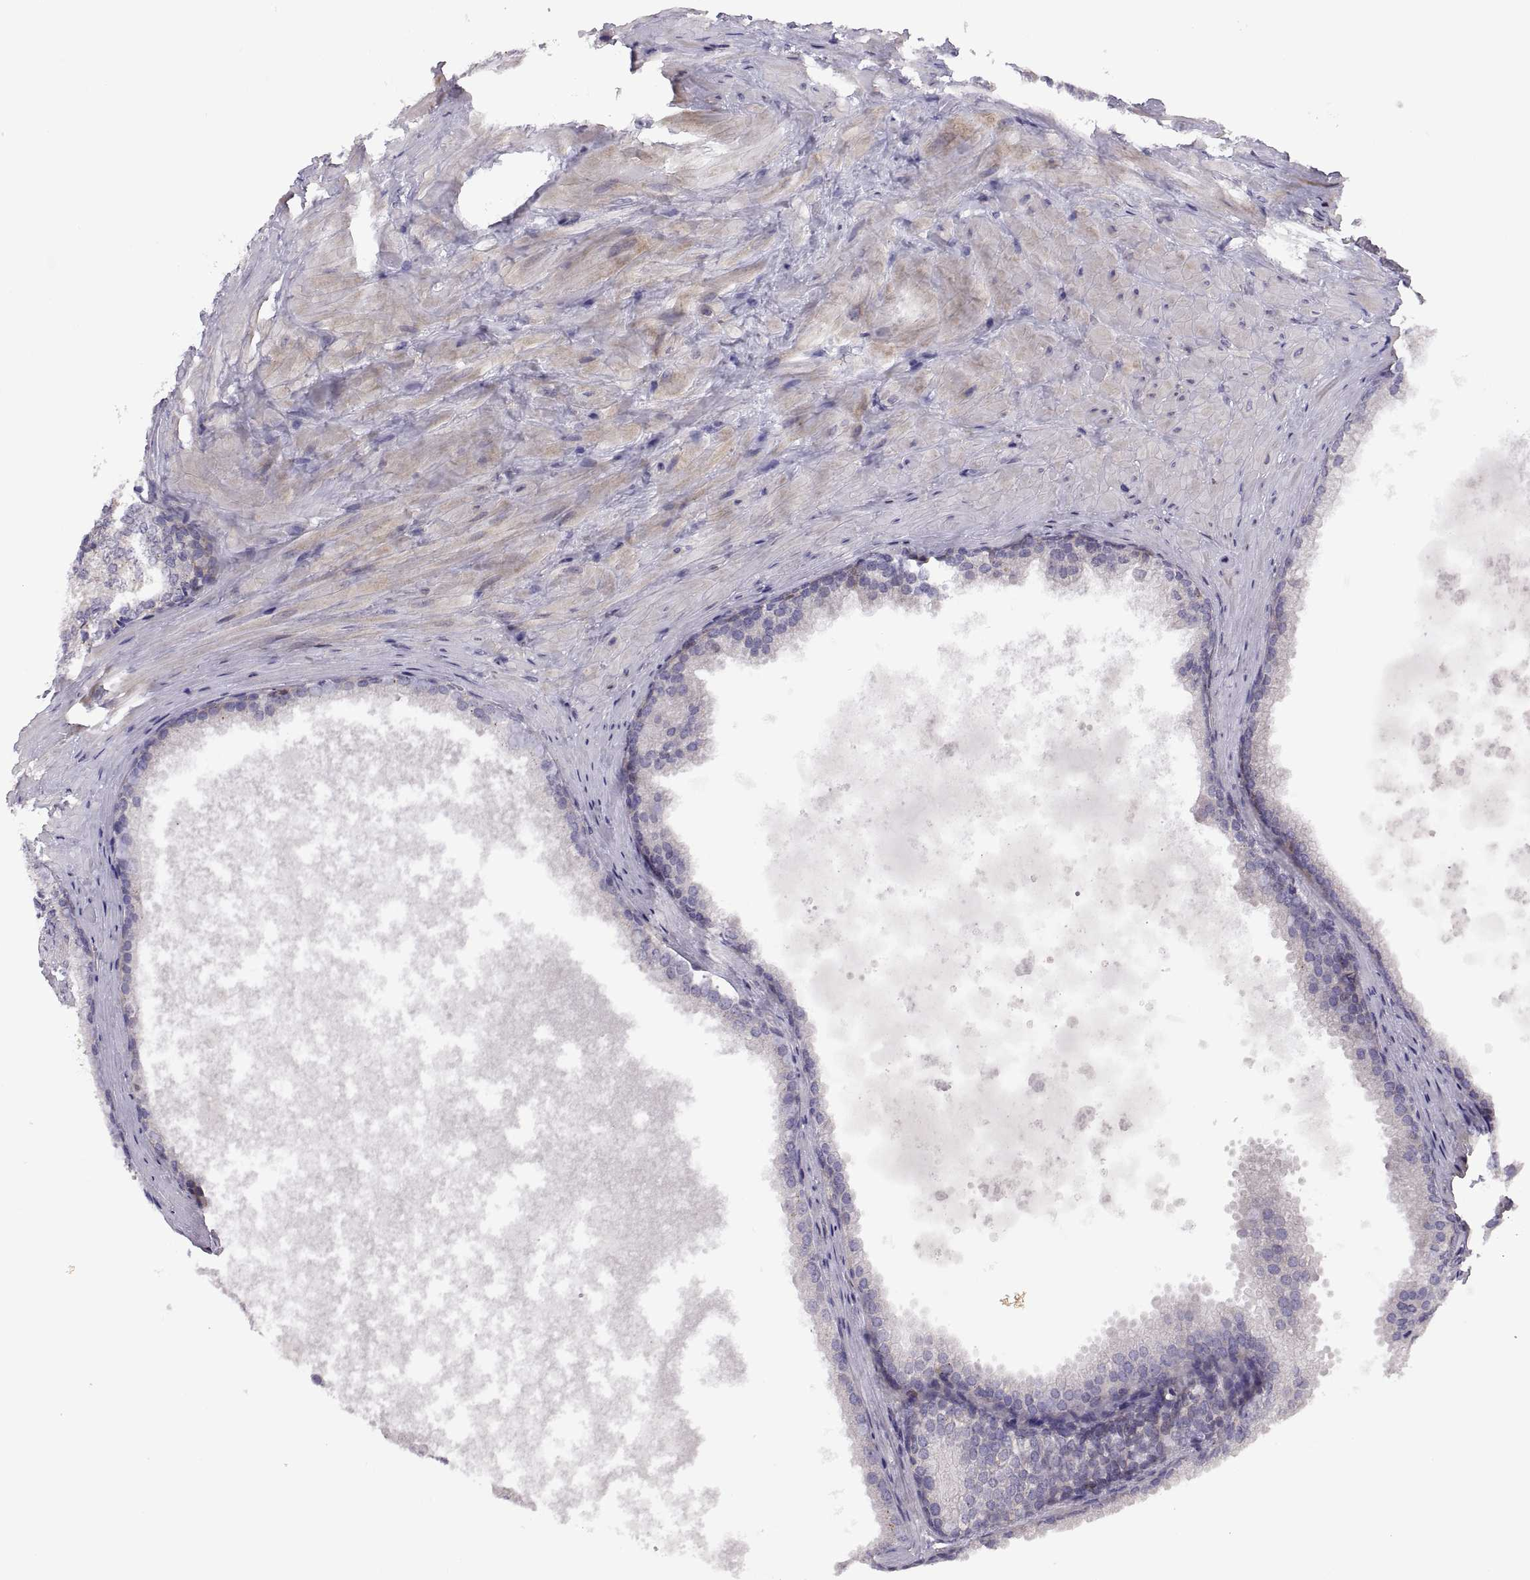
{"staining": {"intensity": "negative", "quantity": "none", "location": "none"}, "tissue": "prostate cancer", "cell_type": "Tumor cells", "image_type": "cancer", "snomed": [{"axis": "morphology", "description": "Adenocarcinoma, Low grade"}, {"axis": "topography", "description": "Prostate"}], "caption": "DAB (3,3'-diaminobenzidine) immunohistochemical staining of human prostate cancer shows no significant positivity in tumor cells. (Immunohistochemistry (ihc), brightfield microscopy, high magnification).", "gene": "SPATA32", "patient": {"sex": "male", "age": 56}}